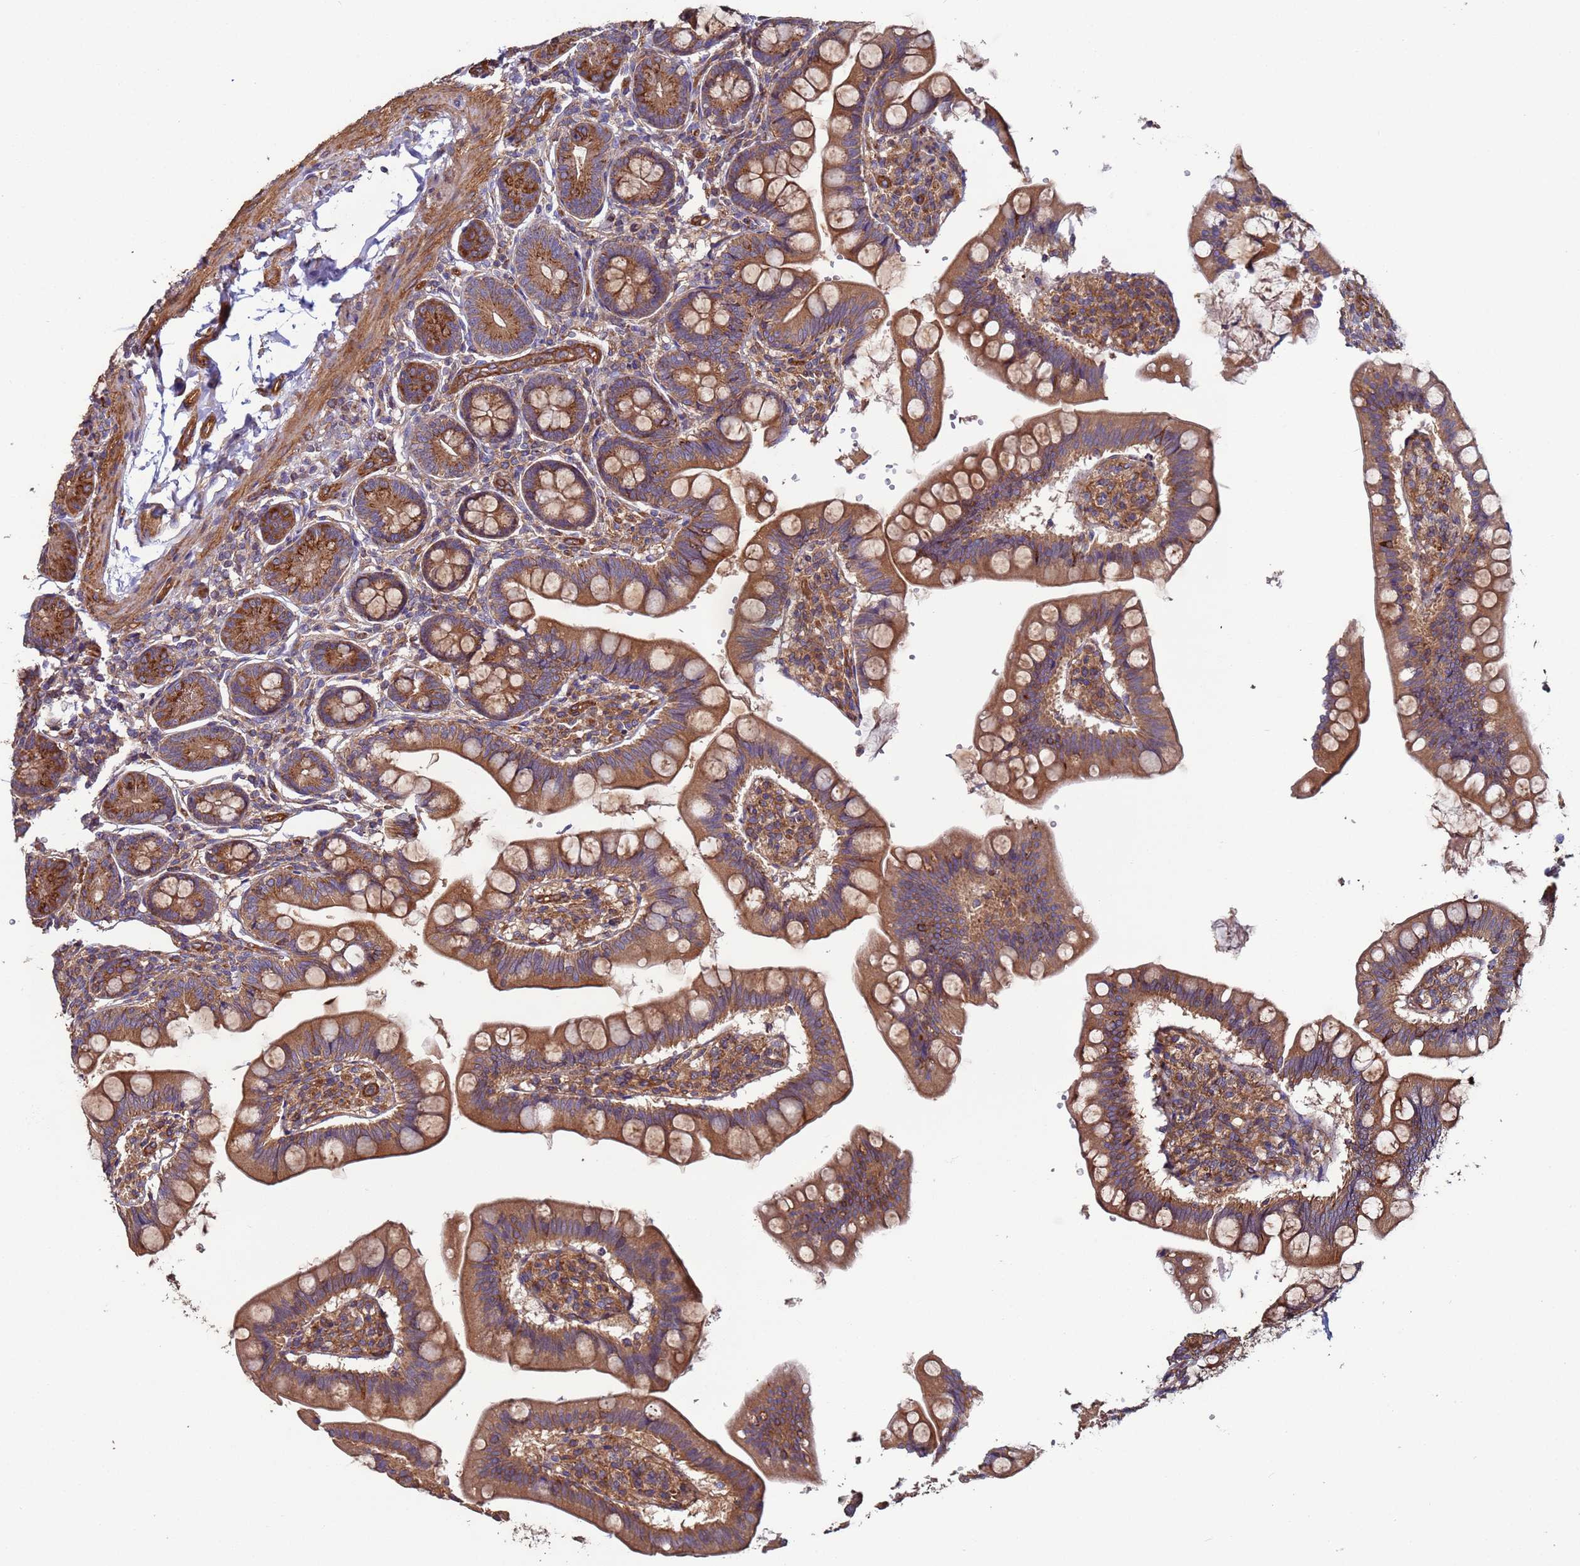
{"staining": {"intensity": "moderate", "quantity": ">75%", "location": "cytoplasmic/membranous"}, "tissue": "small intestine", "cell_type": "Glandular cells", "image_type": "normal", "snomed": [{"axis": "morphology", "description": "Normal tissue, NOS"}, {"axis": "topography", "description": "Small intestine"}], "caption": "About >75% of glandular cells in unremarkable human small intestine display moderate cytoplasmic/membranous protein staining as visualized by brown immunohistochemical staining.", "gene": "ZBTB39", "patient": {"sex": "male", "age": 7}}